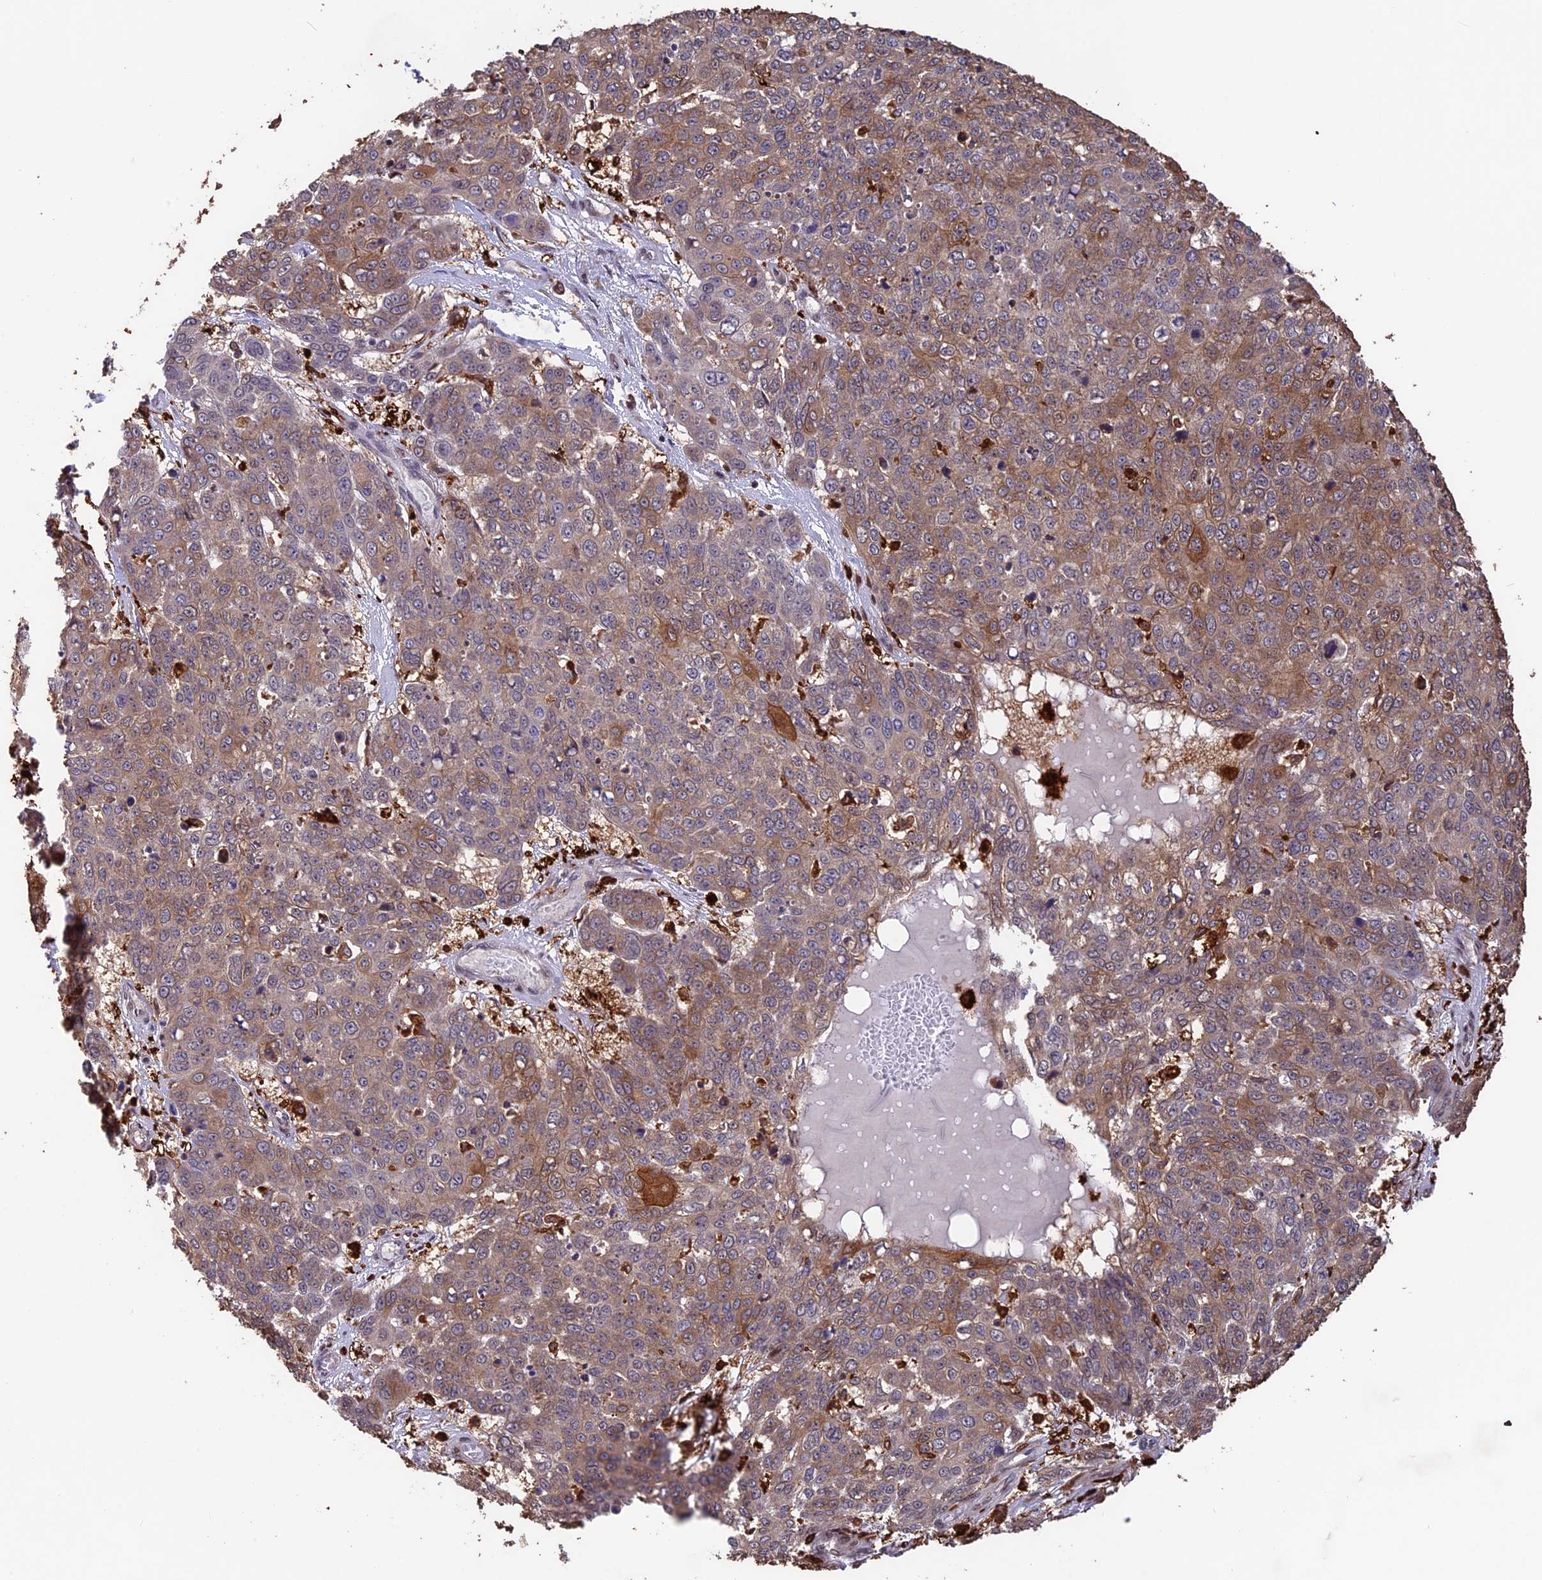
{"staining": {"intensity": "weak", "quantity": ">75%", "location": "cytoplasmic/membranous"}, "tissue": "skin cancer", "cell_type": "Tumor cells", "image_type": "cancer", "snomed": [{"axis": "morphology", "description": "Squamous cell carcinoma, NOS"}, {"axis": "topography", "description": "Skin"}], "caption": "Brown immunohistochemical staining in human skin cancer exhibits weak cytoplasmic/membranous expression in about >75% of tumor cells.", "gene": "MAST2", "patient": {"sex": "male", "age": 71}}